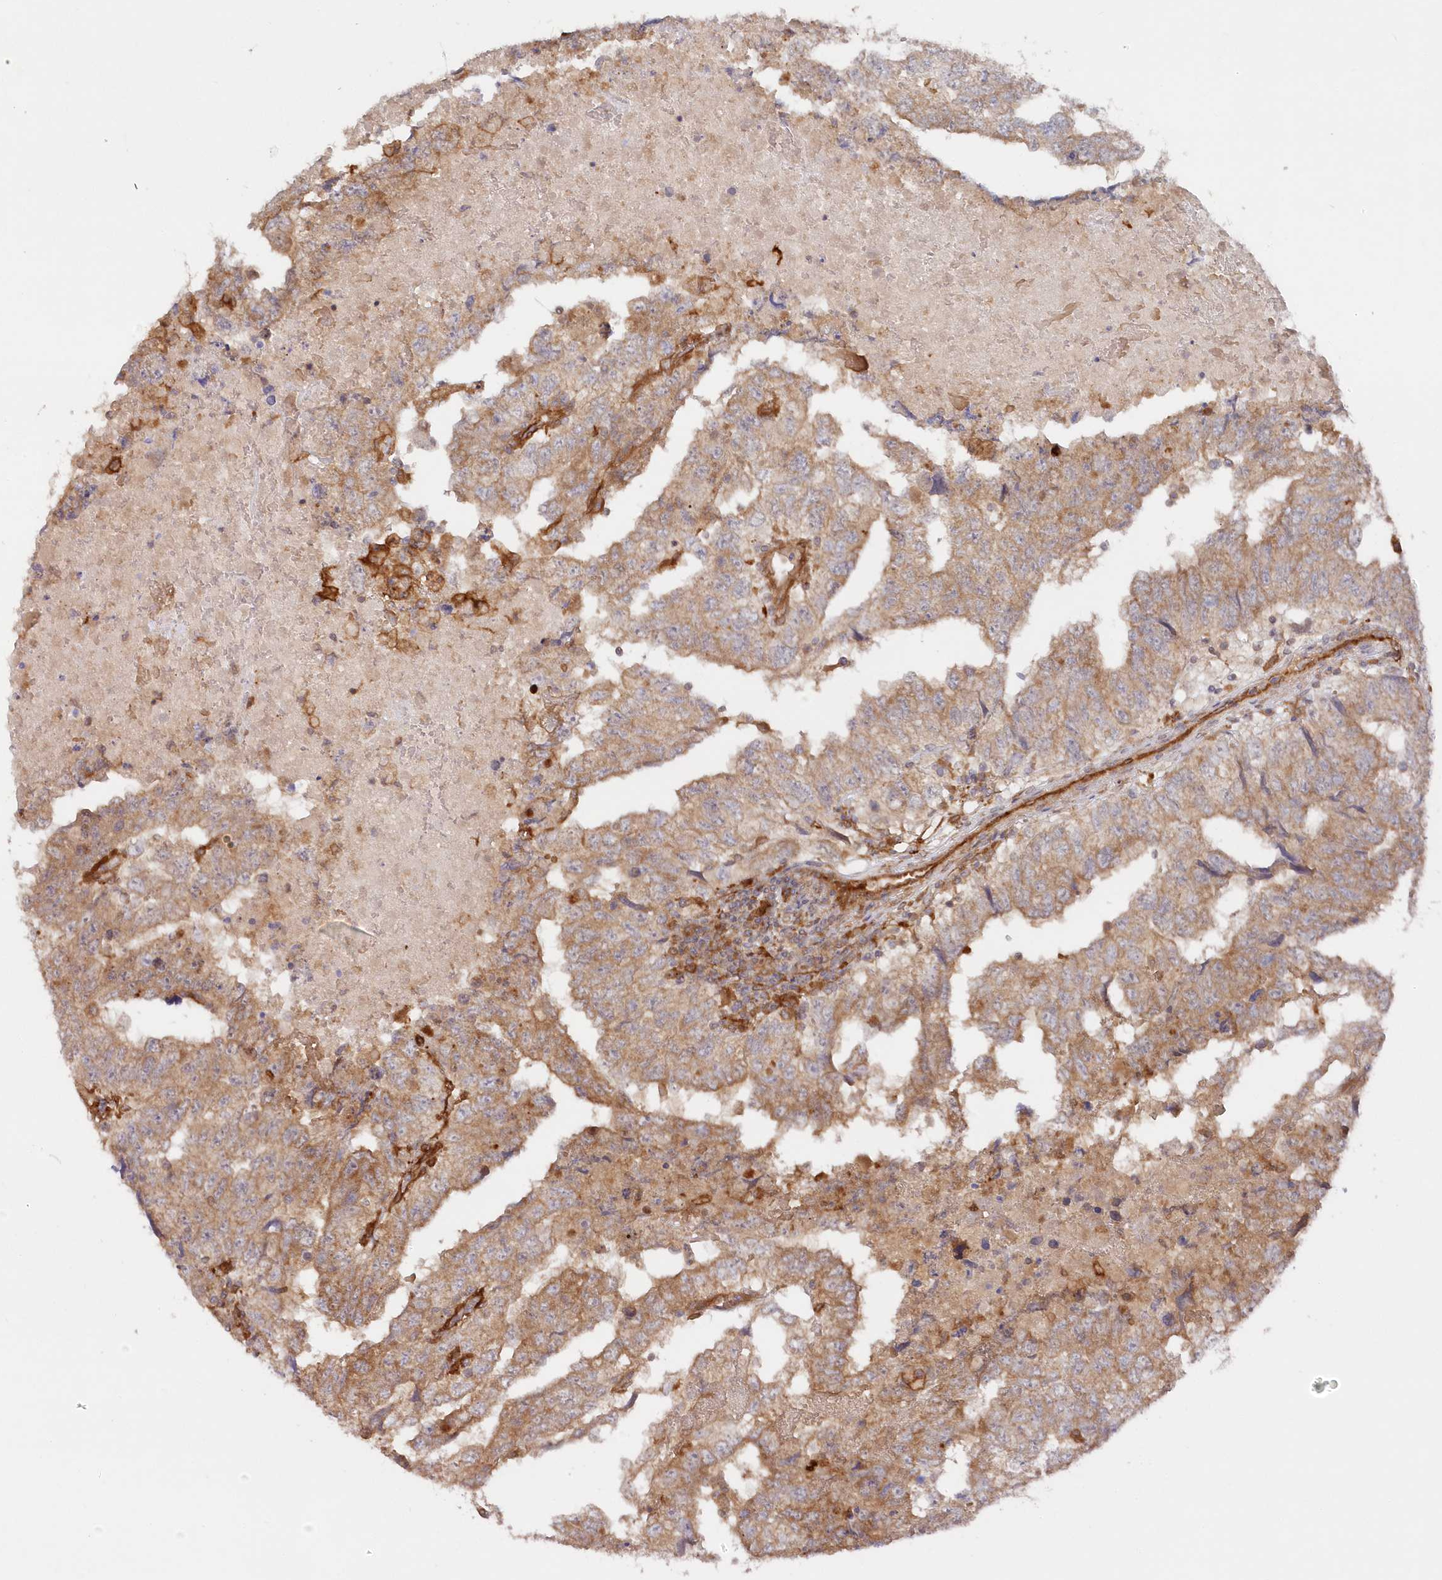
{"staining": {"intensity": "moderate", "quantity": "25%-75%", "location": "cytoplasmic/membranous"}, "tissue": "testis cancer", "cell_type": "Tumor cells", "image_type": "cancer", "snomed": [{"axis": "morphology", "description": "Carcinoma, Embryonal, NOS"}, {"axis": "topography", "description": "Testis"}], "caption": "Testis cancer (embryonal carcinoma) tissue displays moderate cytoplasmic/membranous positivity in approximately 25%-75% of tumor cells, visualized by immunohistochemistry.", "gene": "GBE1", "patient": {"sex": "male", "age": 36}}